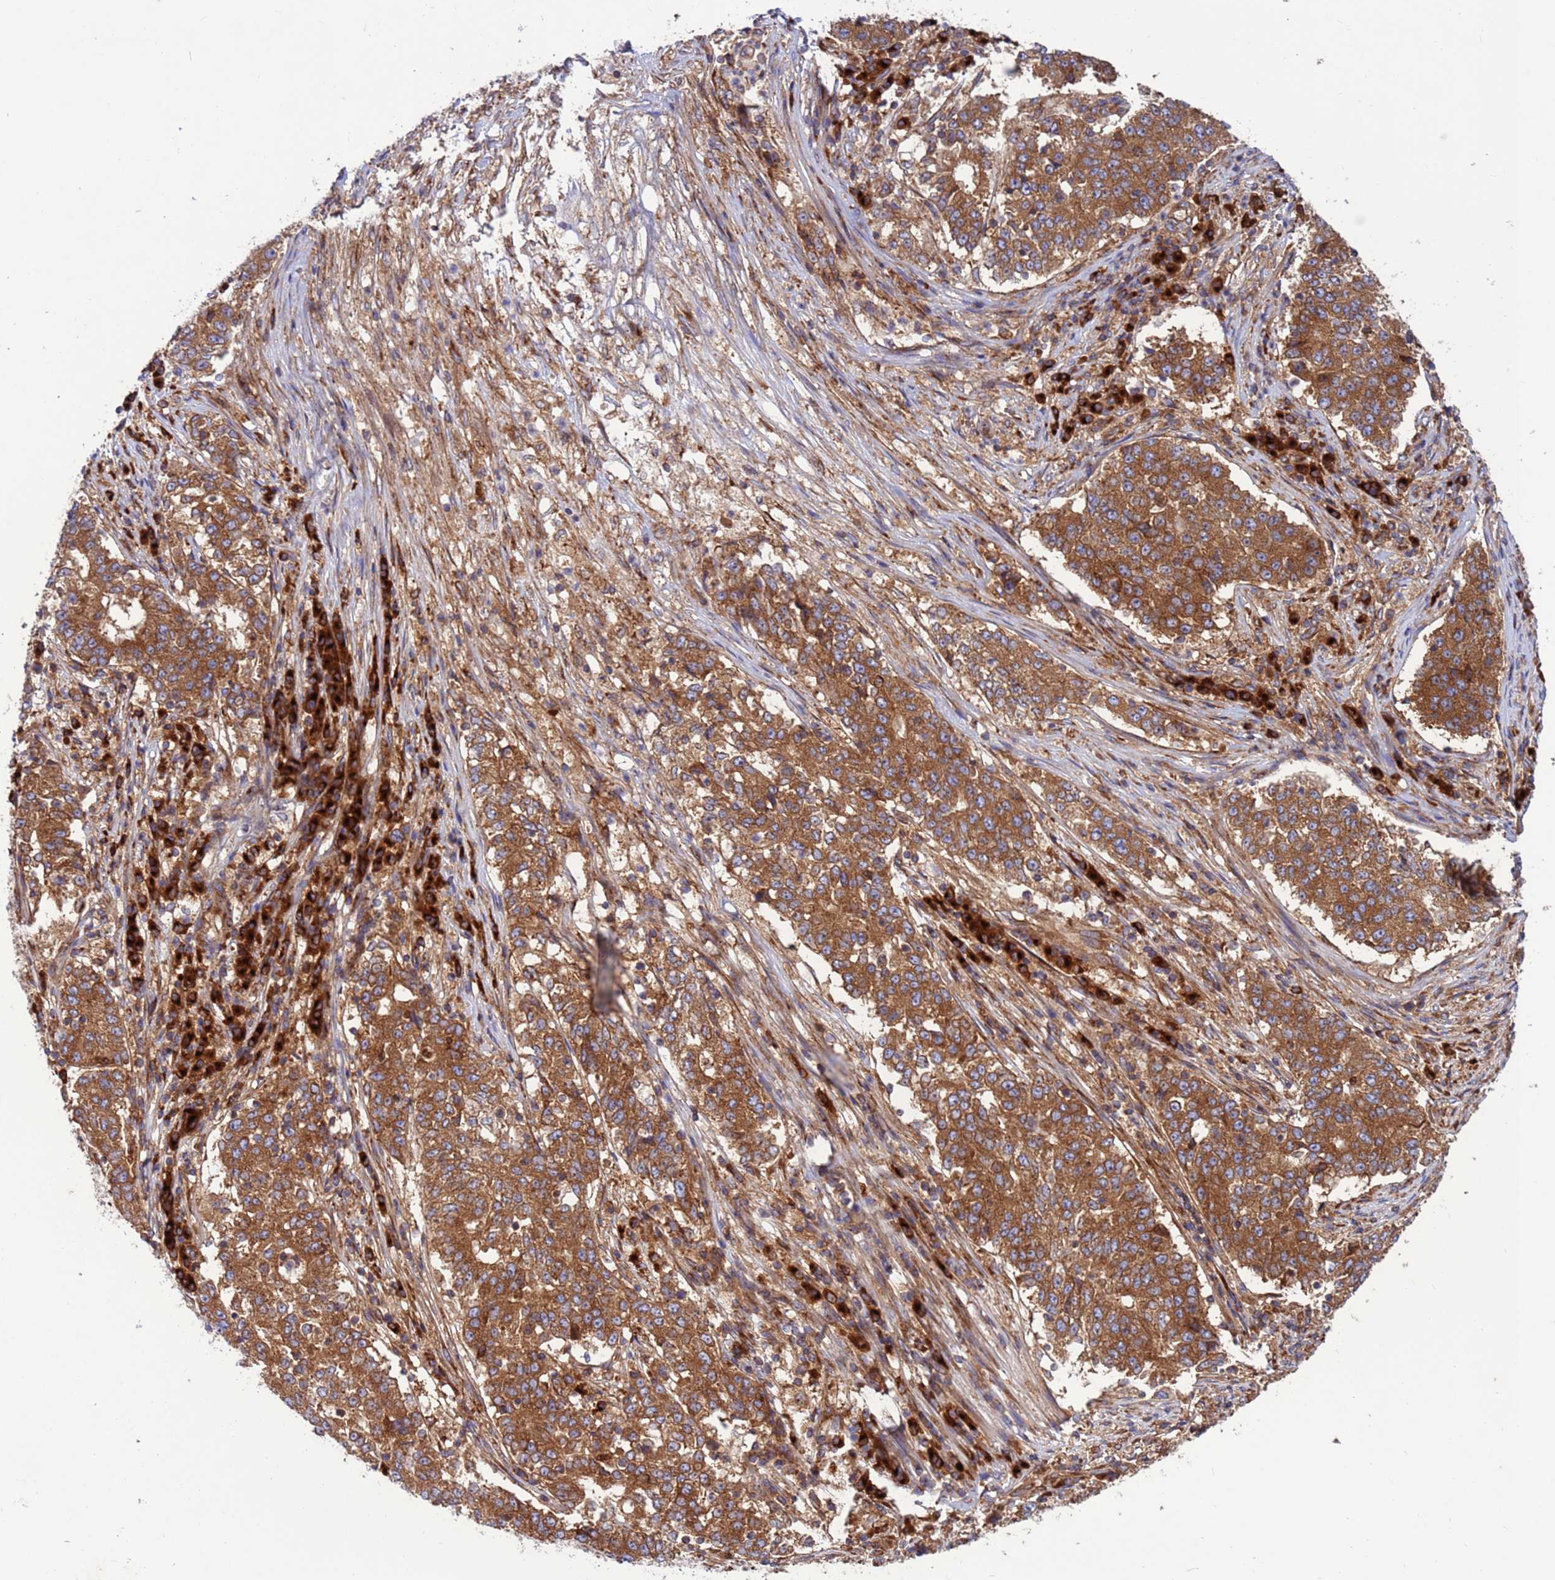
{"staining": {"intensity": "strong", "quantity": ">75%", "location": "cytoplasmic/membranous"}, "tissue": "stomach cancer", "cell_type": "Tumor cells", "image_type": "cancer", "snomed": [{"axis": "morphology", "description": "Adenocarcinoma, NOS"}, {"axis": "topography", "description": "Stomach"}], "caption": "Stomach adenocarcinoma tissue exhibits strong cytoplasmic/membranous positivity in about >75% of tumor cells, visualized by immunohistochemistry.", "gene": "ZC3HAV1", "patient": {"sex": "male", "age": 59}}